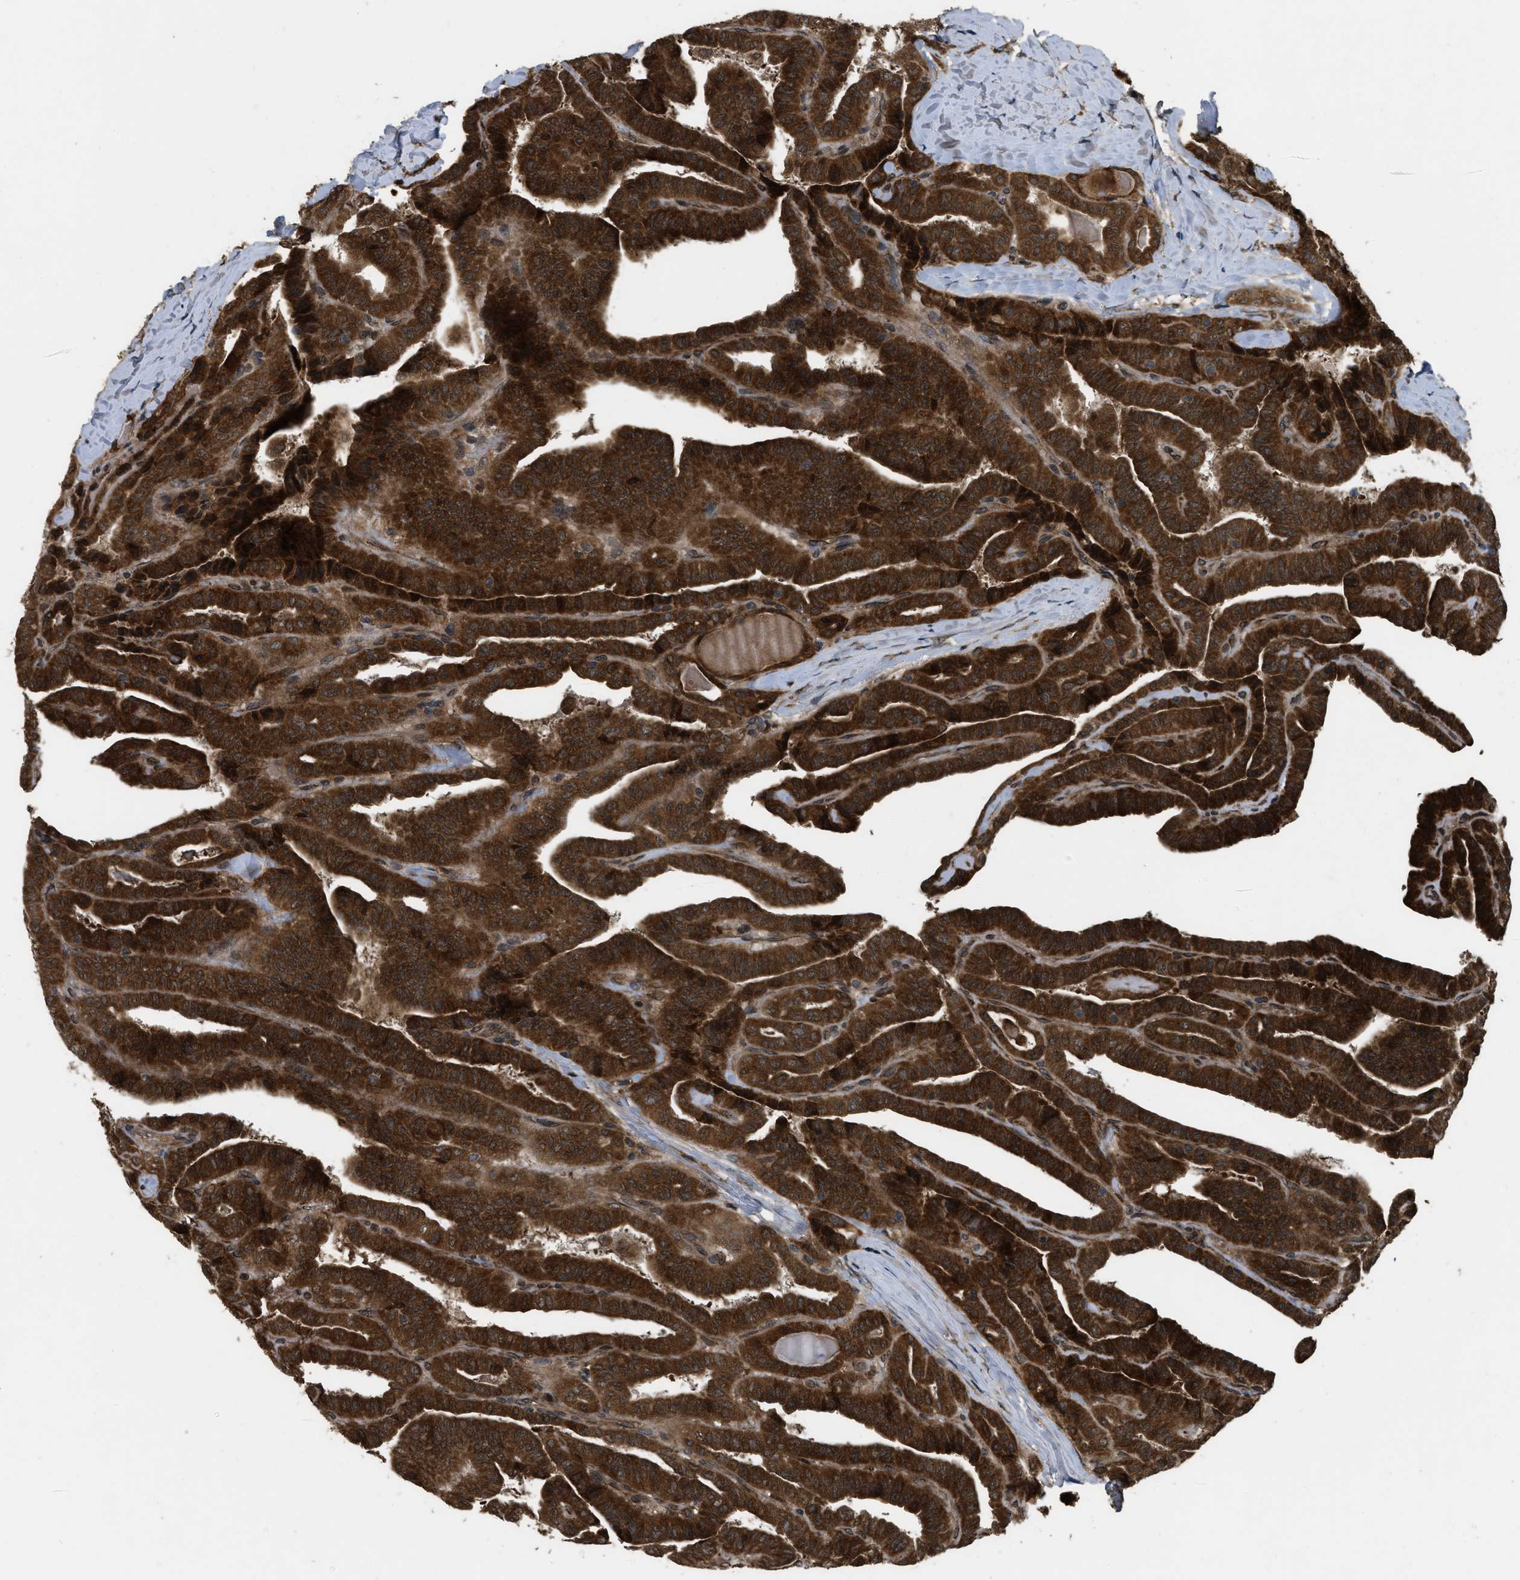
{"staining": {"intensity": "strong", "quantity": ">75%", "location": "cytoplasmic/membranous"}, "tissue": "thyroid cancer", "cell_type": "Tumor cells", "image_type": "cancer", "snomed": [{"axis": "morphology", "description": "Papillary adenocarcinoma, NOS"}, {"axis": "topography", "description": "Thyroid gland"}], "caption": "The micrograph reveals immunohistochemical staining of papillary adenocarcinoma (thyroid). There is strong cytoplasmic/membranous staining is identified in about >75% of tumor cells.", "gene": "SPTLC1", "patient": {"sex": "male", "age": 77}}